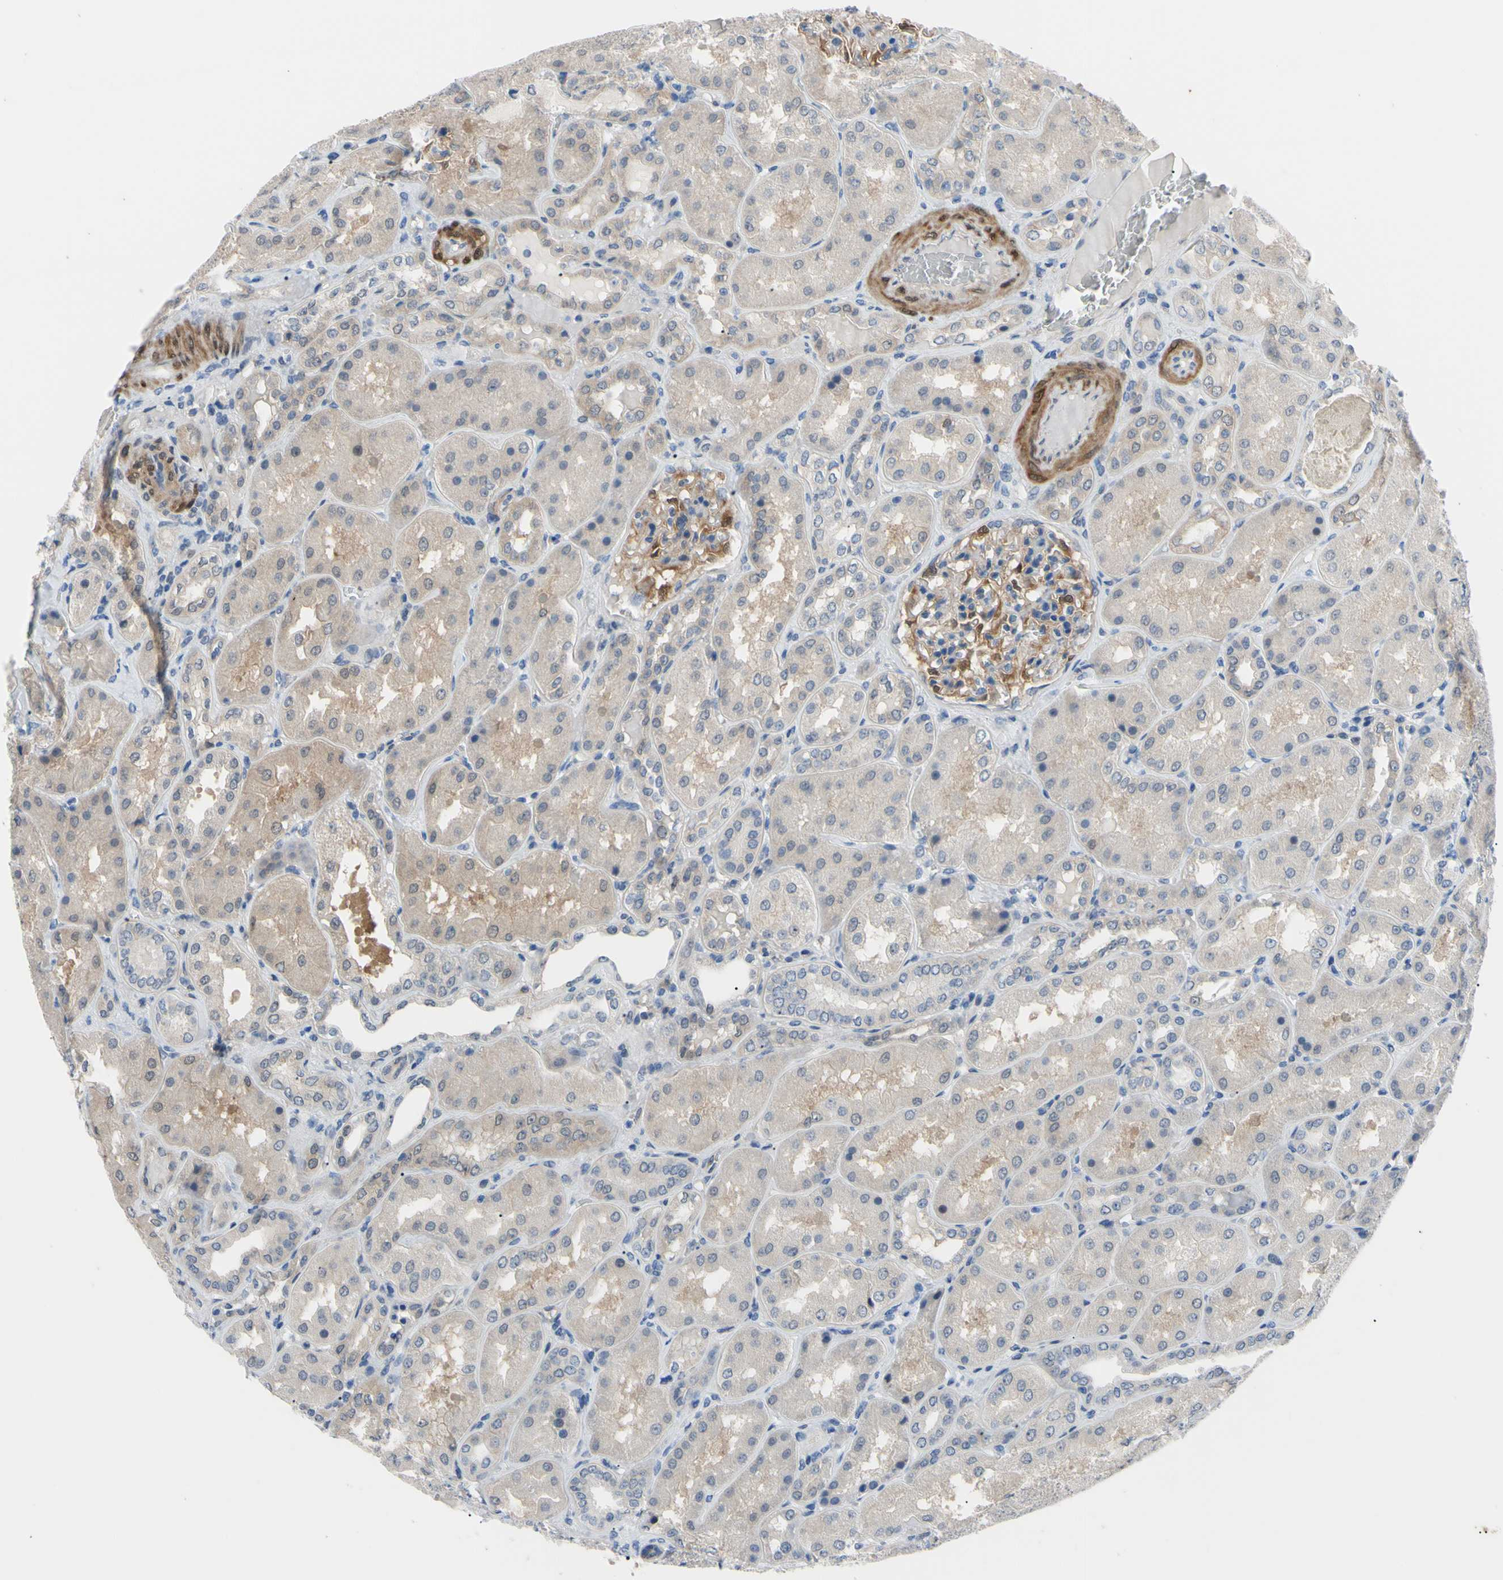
{"staining": {"intensity": "moderate", "quantity": ">75%", "location": "cytoplasmic/membranous"}, "tissue": "kidney", "cell_type": "Cells in glomeruli", "image_type": "normal", "snomed": [{"axis": "morphology", "description": "Normal tissue, NOS"}, {"axis": "topography", "description": "Kidney"}], "caption": "Kidney stained with DAB (3,3'-diaminobenzidine) immunohistochemistry (IHC) exhibits medium levels of moderate cytoplasmic/membranous positivity in about >75% of cells in glomeruli.", "gene": "NOL3", "patient": {"sex": "female", "age": 56}}